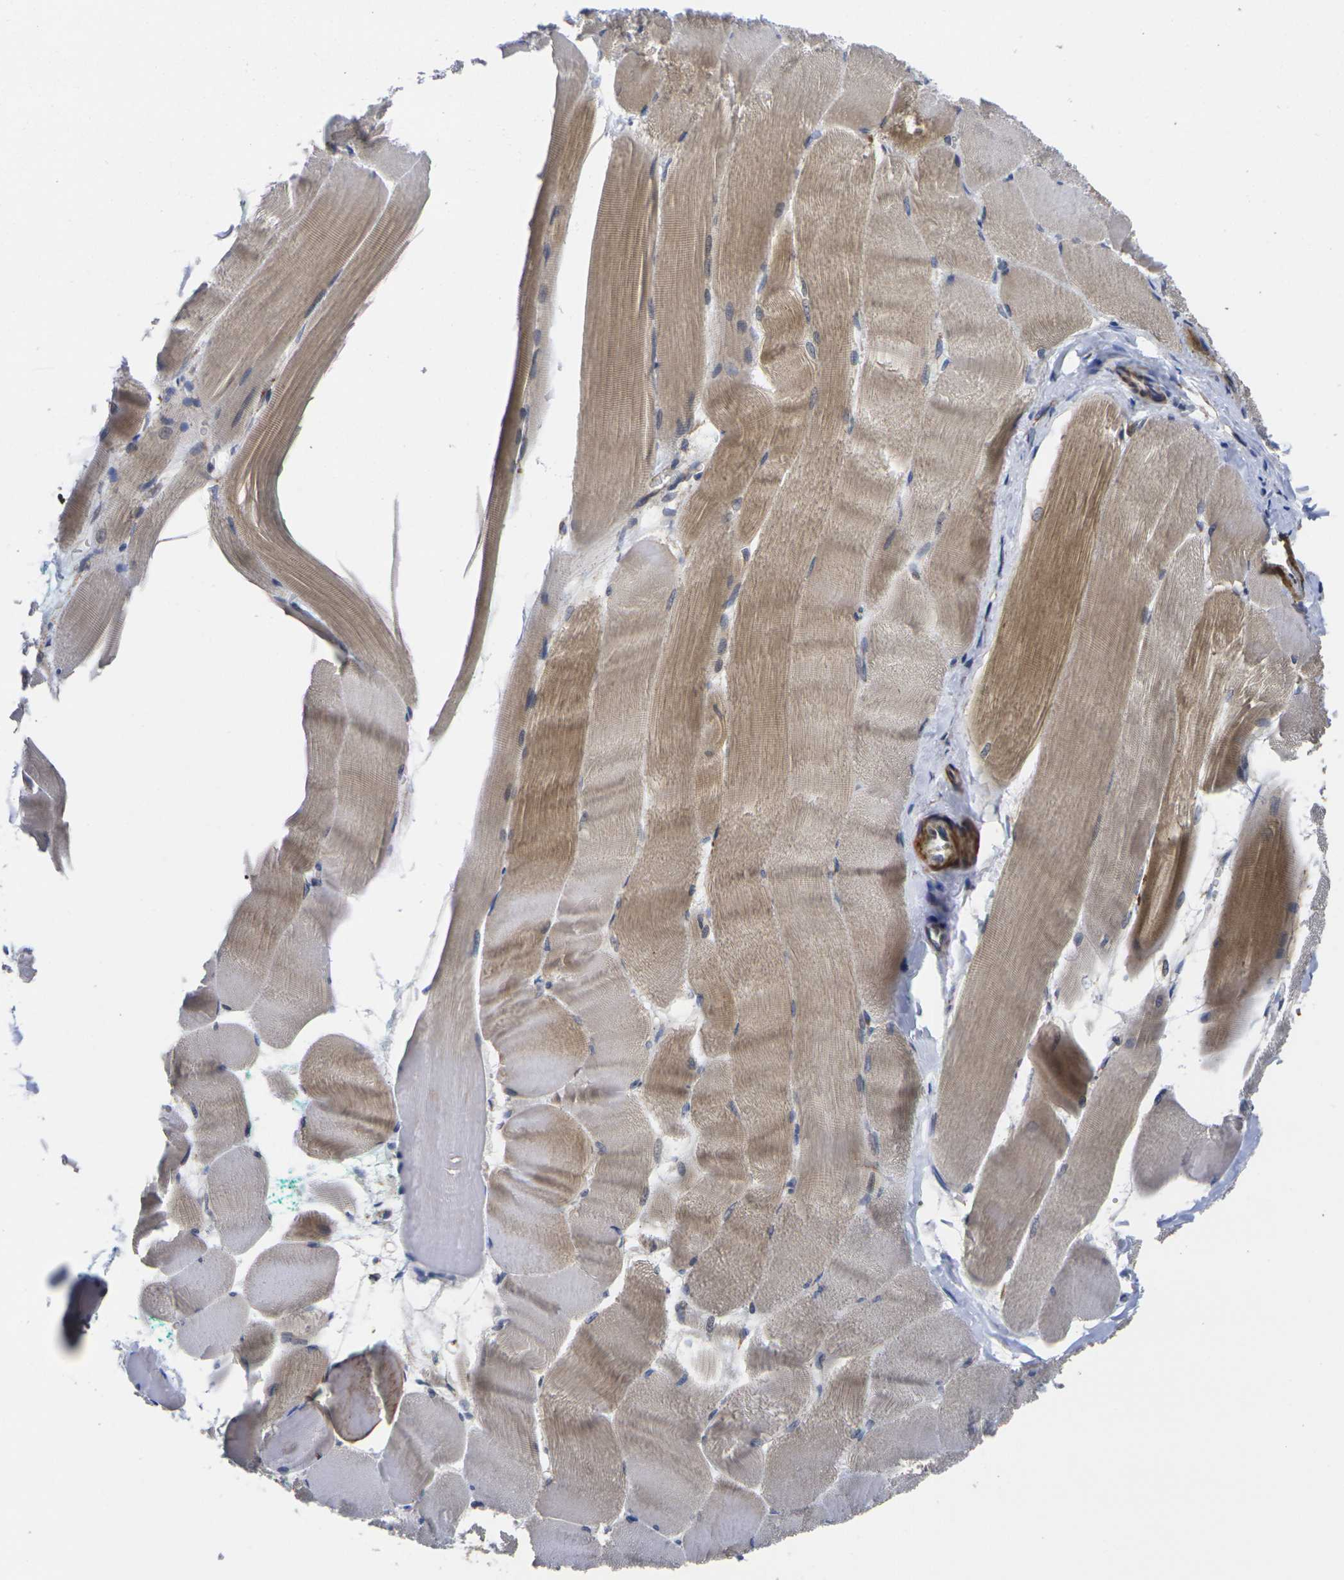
{"staining": {"intensity": "moderate", "quantity": ">75%", "location": "cytoplasmic/membranous"}, "tissue": "skeletal muscle", "cell_type": "Myocytes", "image_type": "normal", "snomed": [{"axis": "morphology", "description": "Normal tissue, NOS"}, {"axis": "morphology", "description": "Squamous cell carcinoma, NOS"}, {"axis": "topography", "description": "Skeletal muscle"}], "caption": "High-magnification brightfield microscopy of unremarkable skeletal muscle stained with DAB (3,3'-diaminobenzidine) (brown) and counterstained with hematoxylin (blue). myocytes exhibit moderate cytoplasmic/membranous expression is seen in approximately>75% of cells.", "gene": "P2RY11", "patient": {"sex": "male", "age": 51}}